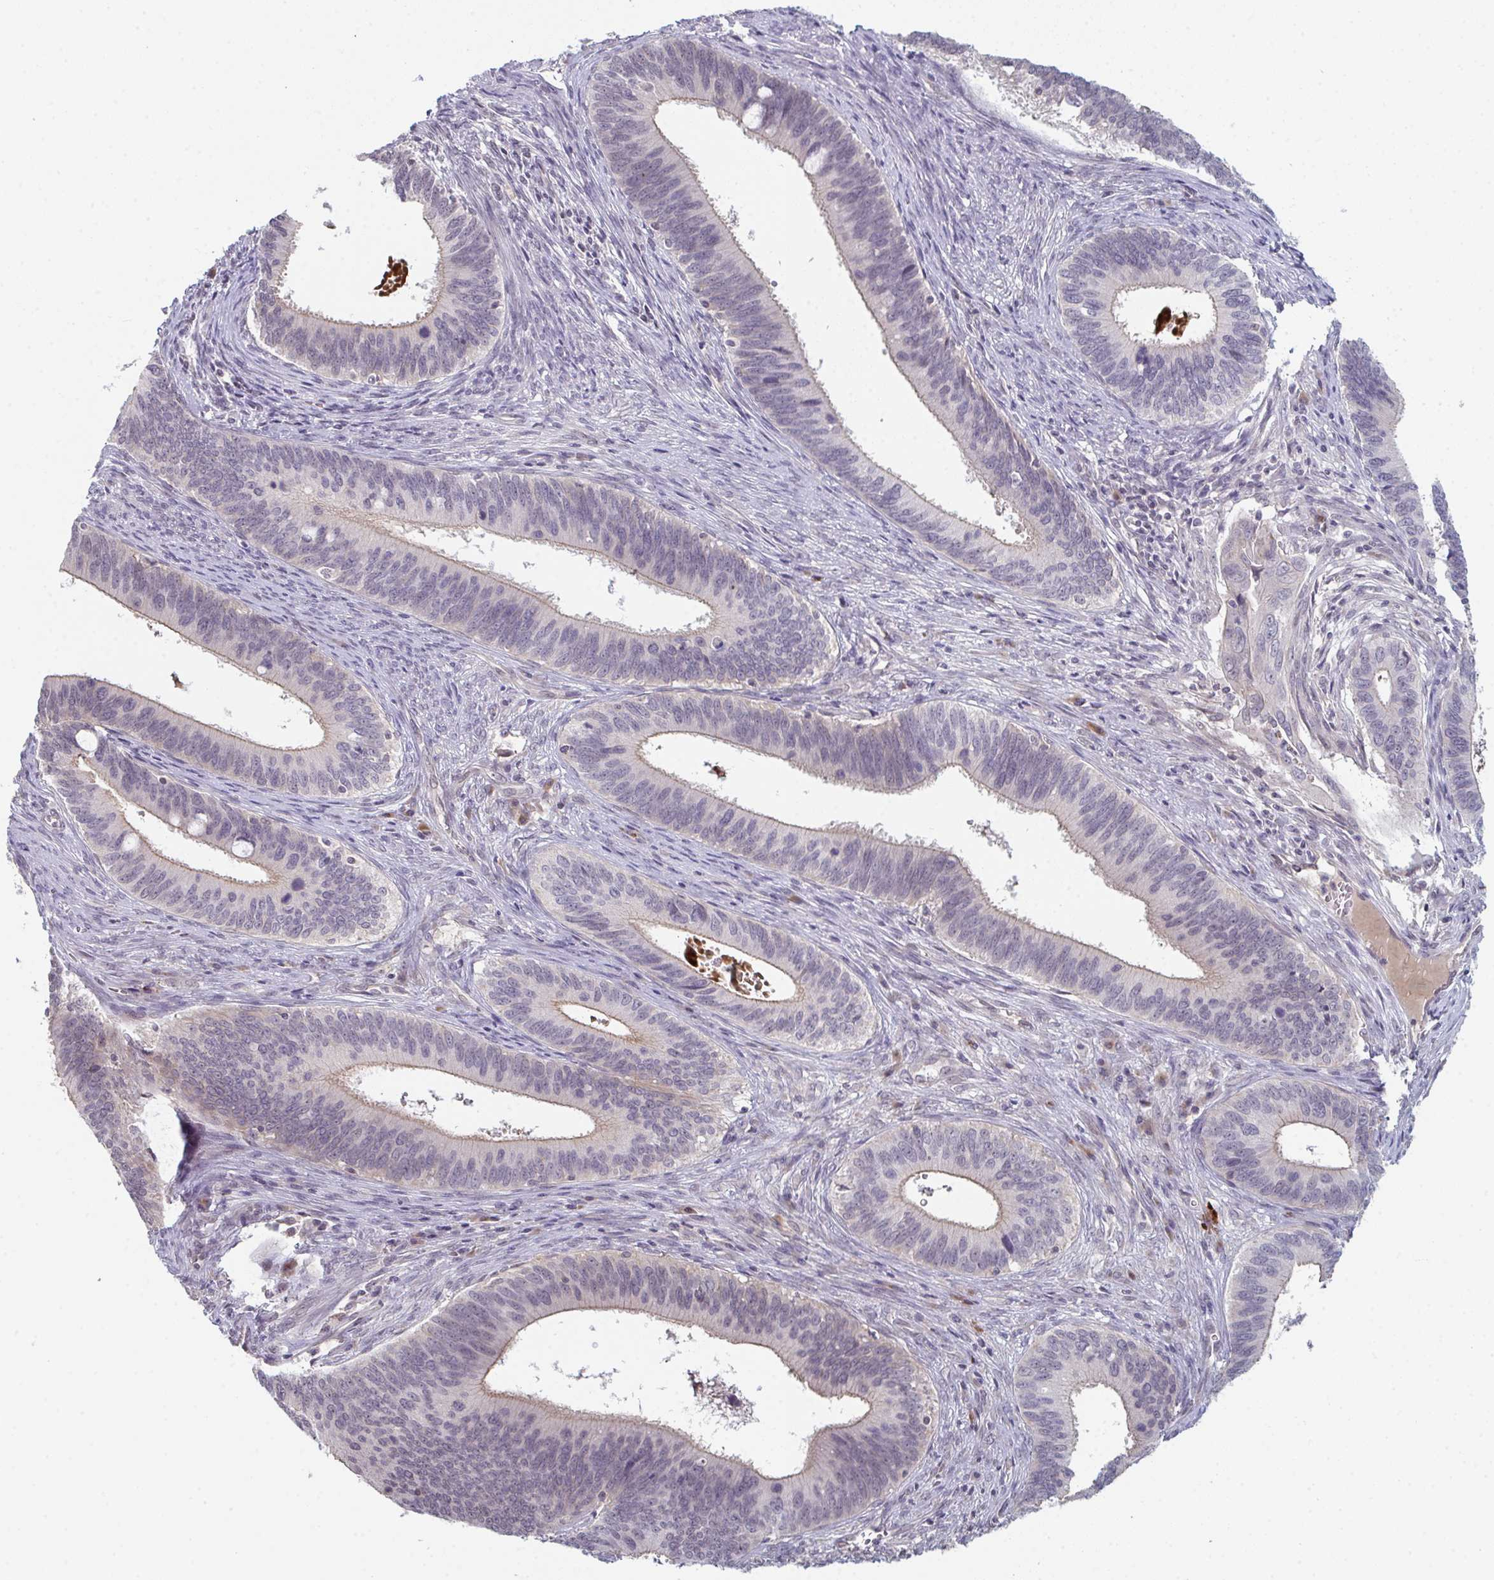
{"staining": {"intensity": "weak", "quantity": "25%-75%", "location": "cytoplasmic/membranous"}, "tissue": "cervical cancer", "cell_type": "Tumor cells", "image_type": "cancer", "snomed": [{"axis": "morphology", "description": "Adenocarcinoma, NOS"}, {"axis": "topography", "description": "Cervix"}], "caption": "An image showing weak cytoplasmic/membranous expression in about 25%-75% of tumor cells in cervical cancer (adenocarcinoma), as visualized by brown immunohistochemical staining.", "gene": "ZNF214", "patient": {"sex": "female", "age": 42}}